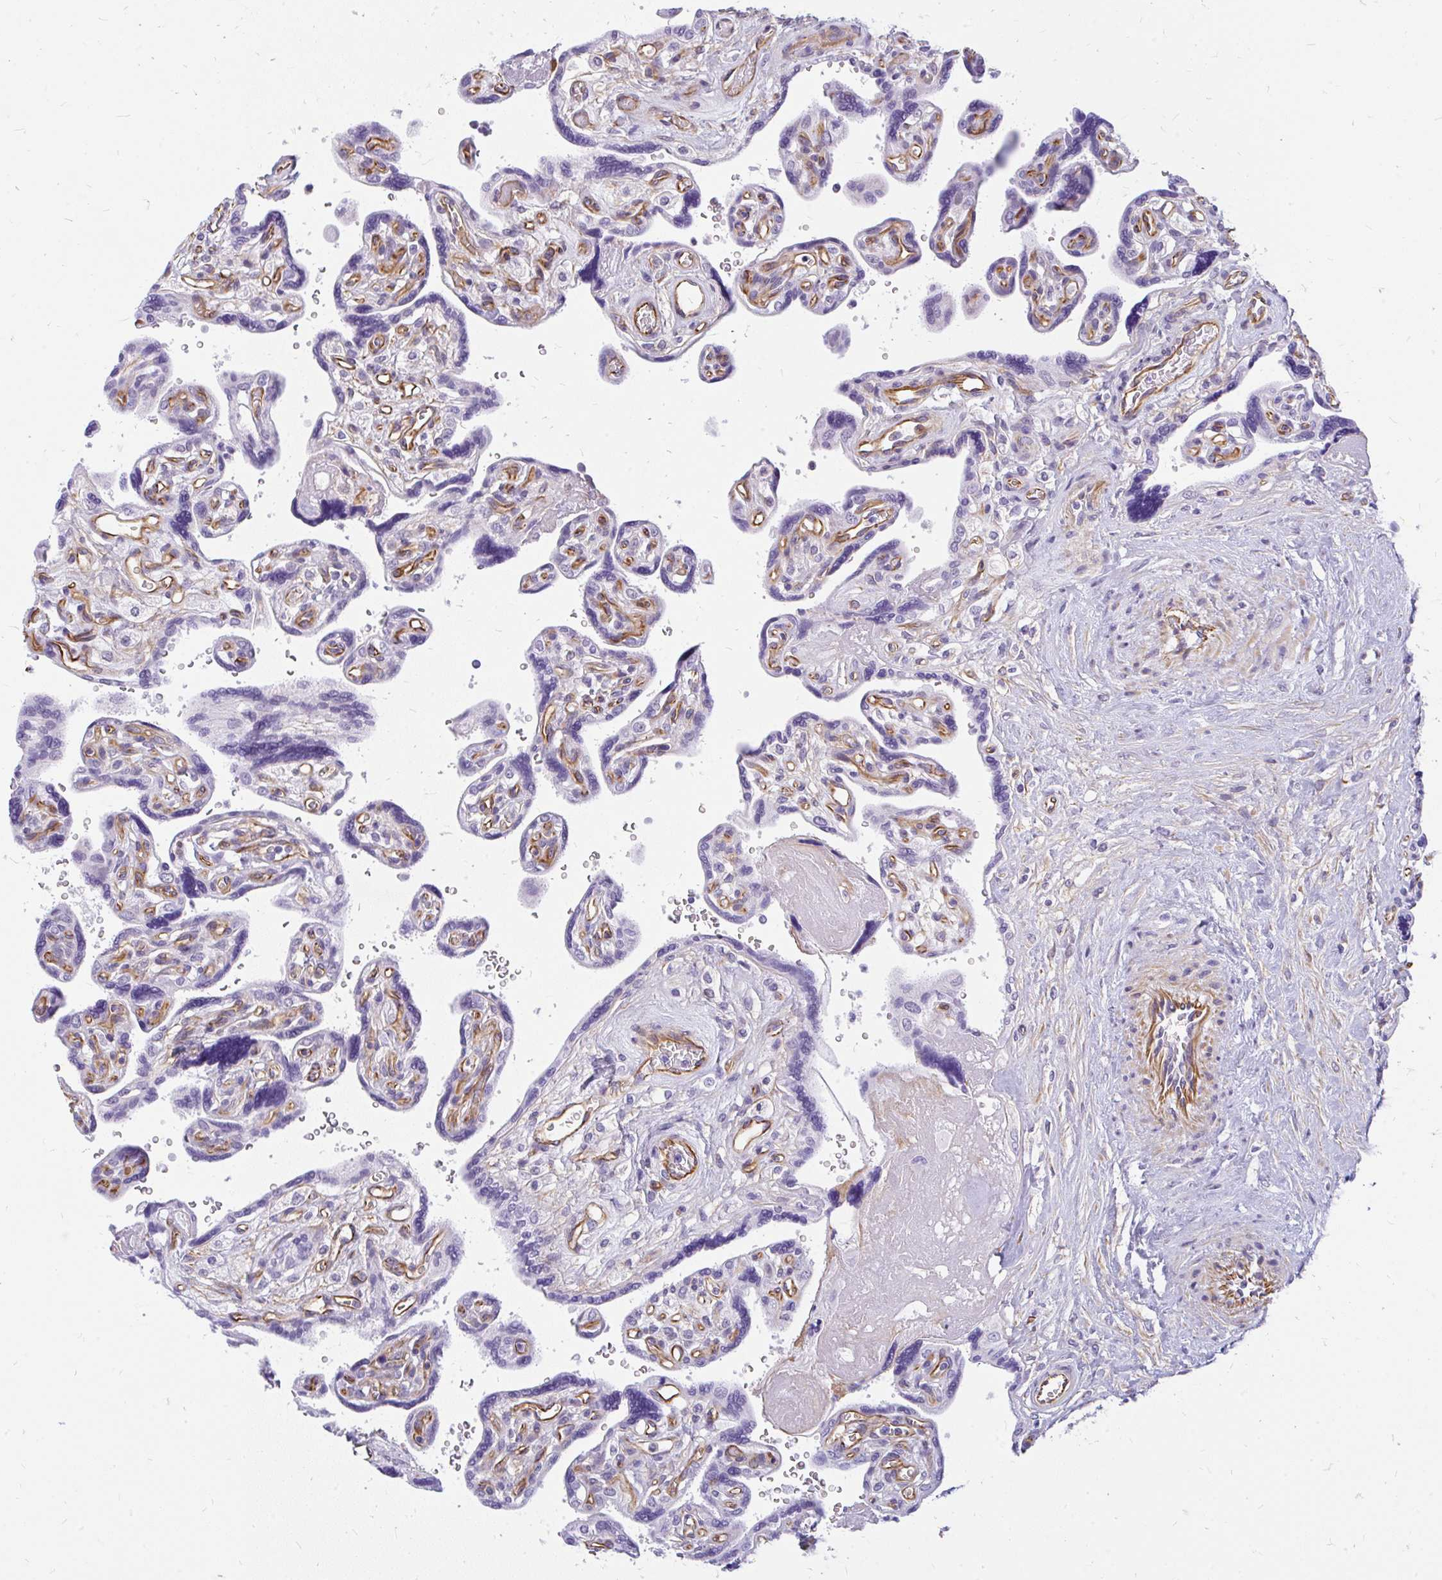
{"staining": {"intensity": "negative", "quantity": "none", "location": "none"}, "tissue": "placenta", "cell_type": "Decidual cells", "image_type": "normal", "snomed": [{"axis": "morphology", "description": "Normal tissue, NOS"}, {"axis": "topography", "description": "Placenta"}], "caption": "IHC photomicrograph of normal placenta: human placenta stained with DAB exhibits no significant protein positivity in decidual cells.", "gene": "FAM83C", "patient": {"sex": "female", "age": 39}}